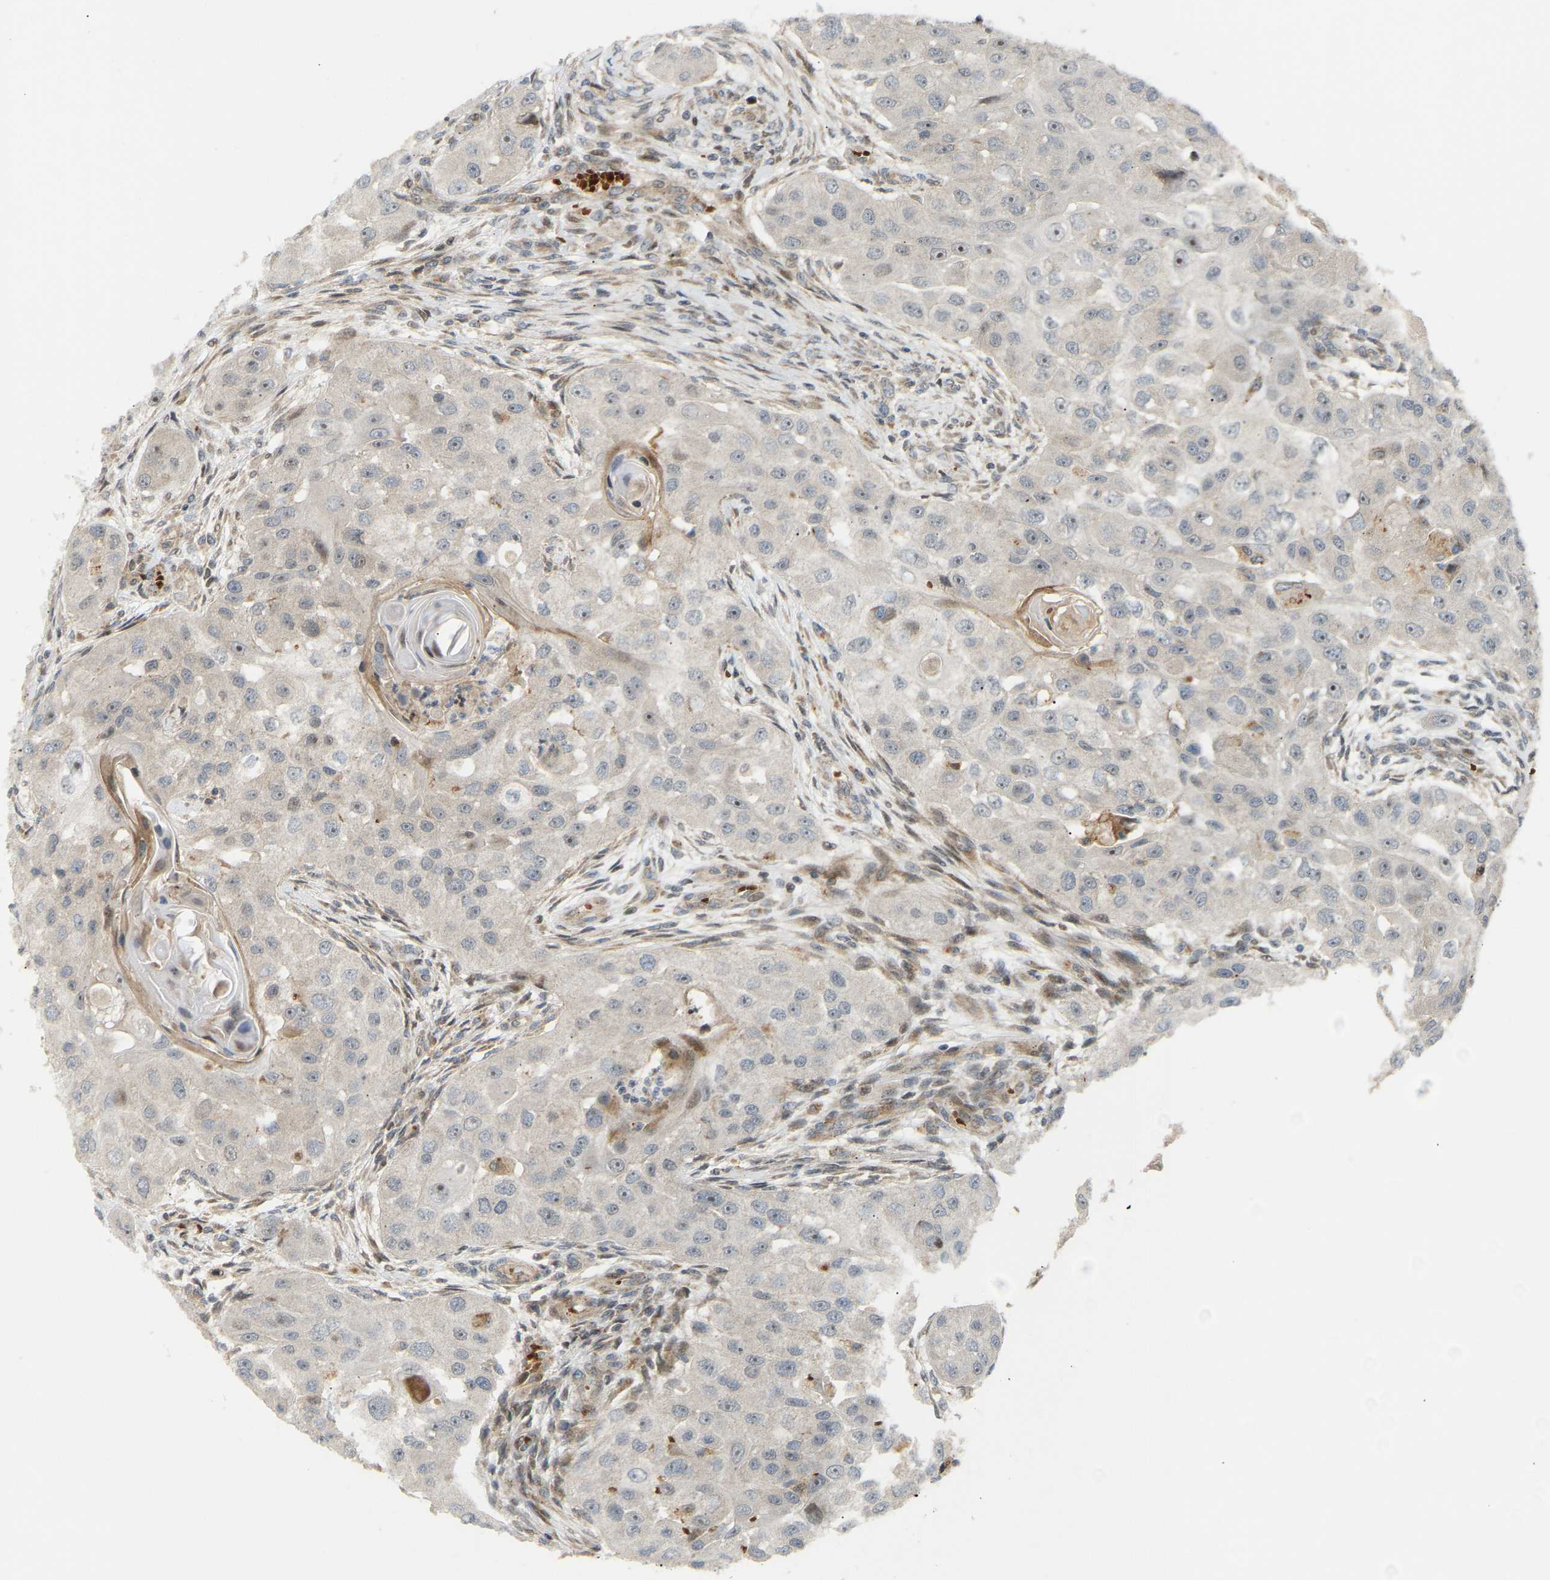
{"staining": {"intensity": "moderate", "quantity": "<25%", "location": "nuclear"}, "tissue": "head and neck cancer", "cell_type": "Tumor cells", "image_type": "cancer", "snomed": [{"axis": "morphology", "description": "Normal tissue, NOS"}, {"axis": "morphology", "description": "Squamous cell carcinoma, NOS"}, {"axis": "topography", "description": "Skeletal muscle"}, {"axis": "topography", "description": "Head-Neck"}], "caption": "An immunohistochemistry image of neoplastic tissue is shown. Protein staining in brown highlights moderate nuclear positivity in squamous cell carcinoma (head and neck) within tumor cells.", "gene": "POGLUT2", "patient": {"sex": "male", "age": 51}}